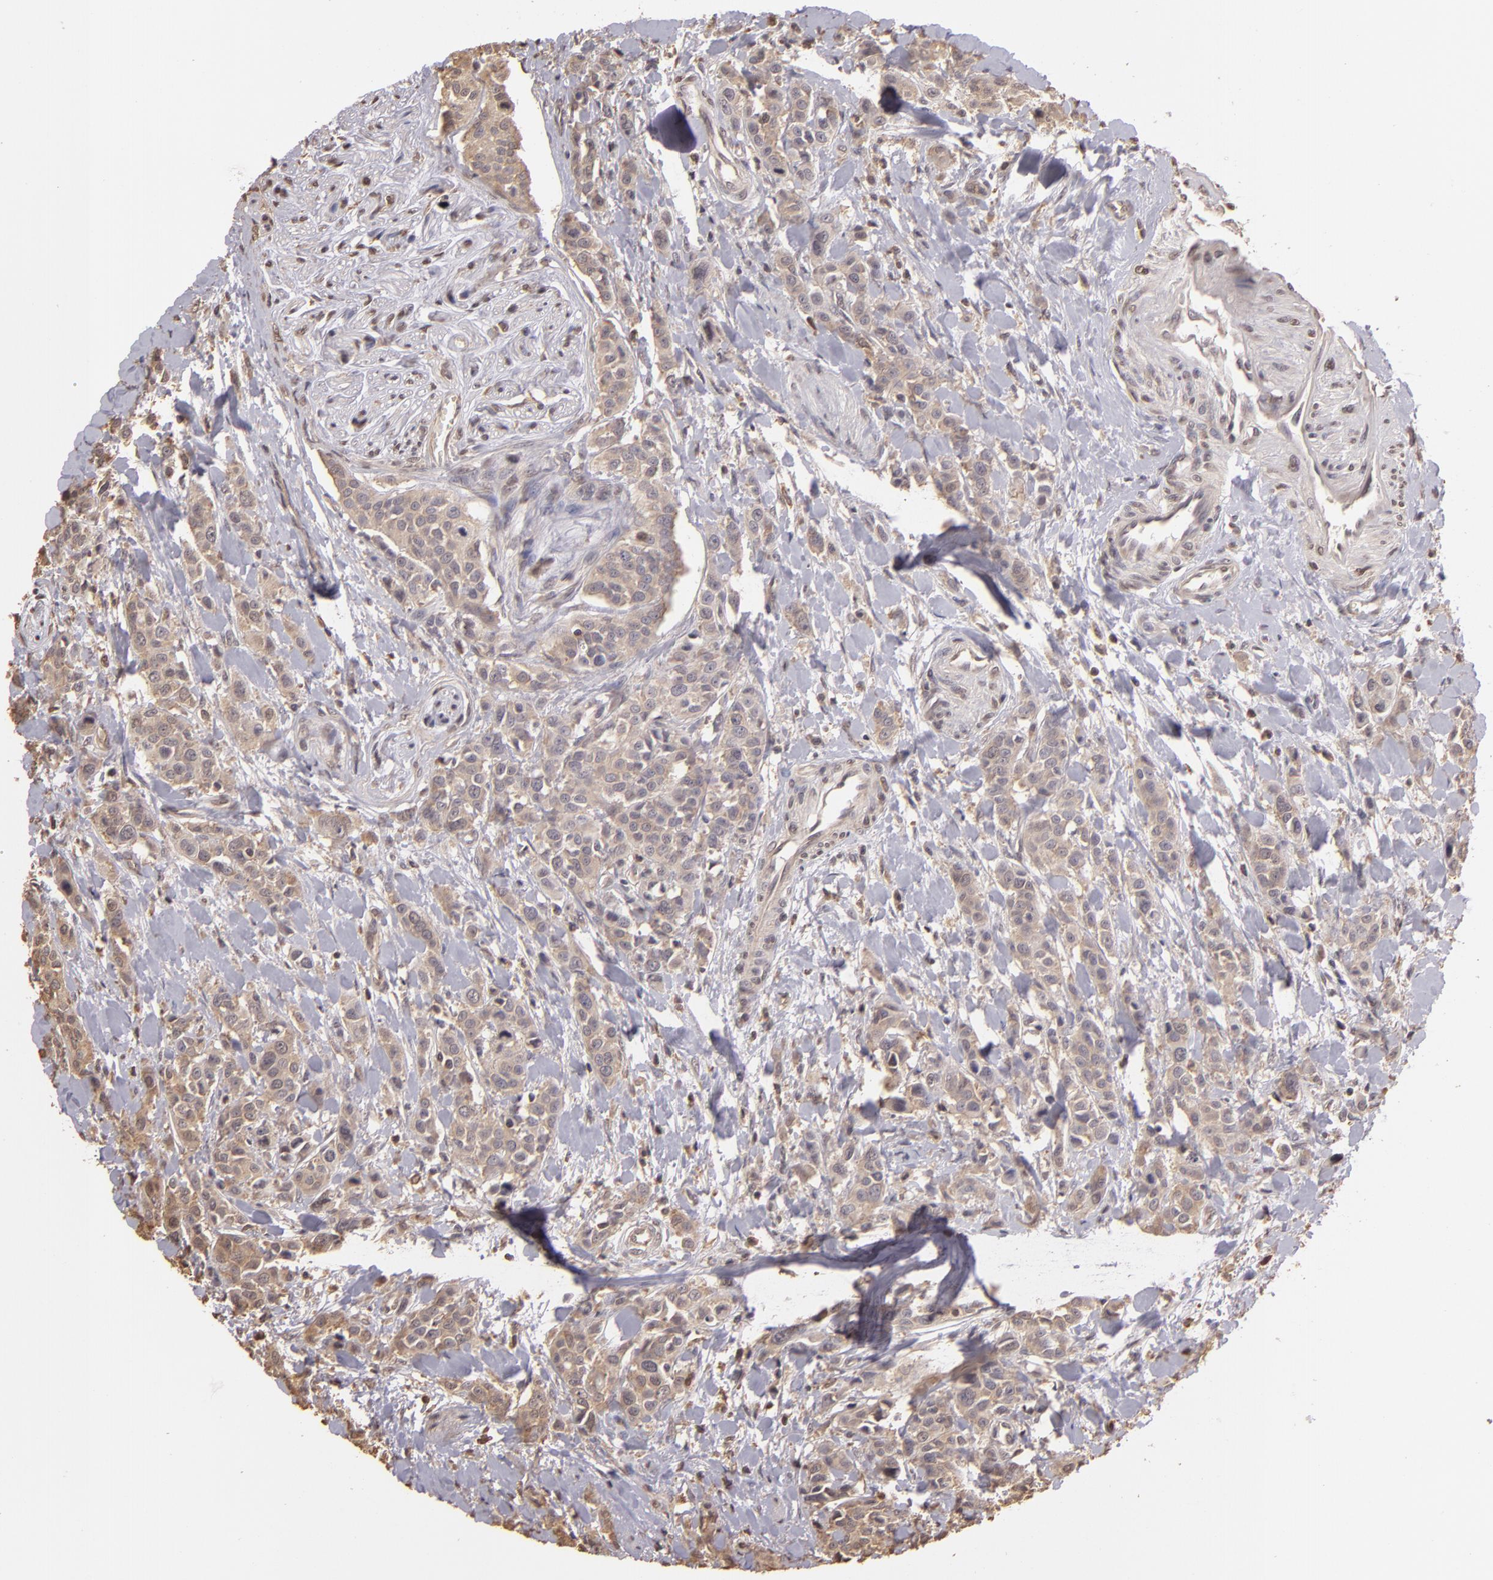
{"staining": {"intensity": "weak", "quantity": ">75%", "location": "cytoplasmic/membranous"}, "tissue": "urothelial cancer", "cell_type": "Tumor cells", "image_type": "cancer", "snomed": [{"axis": "morphology", "description": "Urothelial carcinoma, High grade"}, {"axis": "topography", "description": "Urinary bladder"}], "caption": "IHC image of human urothelial cancer stained for a protein (brown), which demonstrates low levels of weak cytoplasmic/membranous staining in about >75% of tumor cells.", "gene": "ARPC2", "patient": {"sex": "male", "age": 56}}